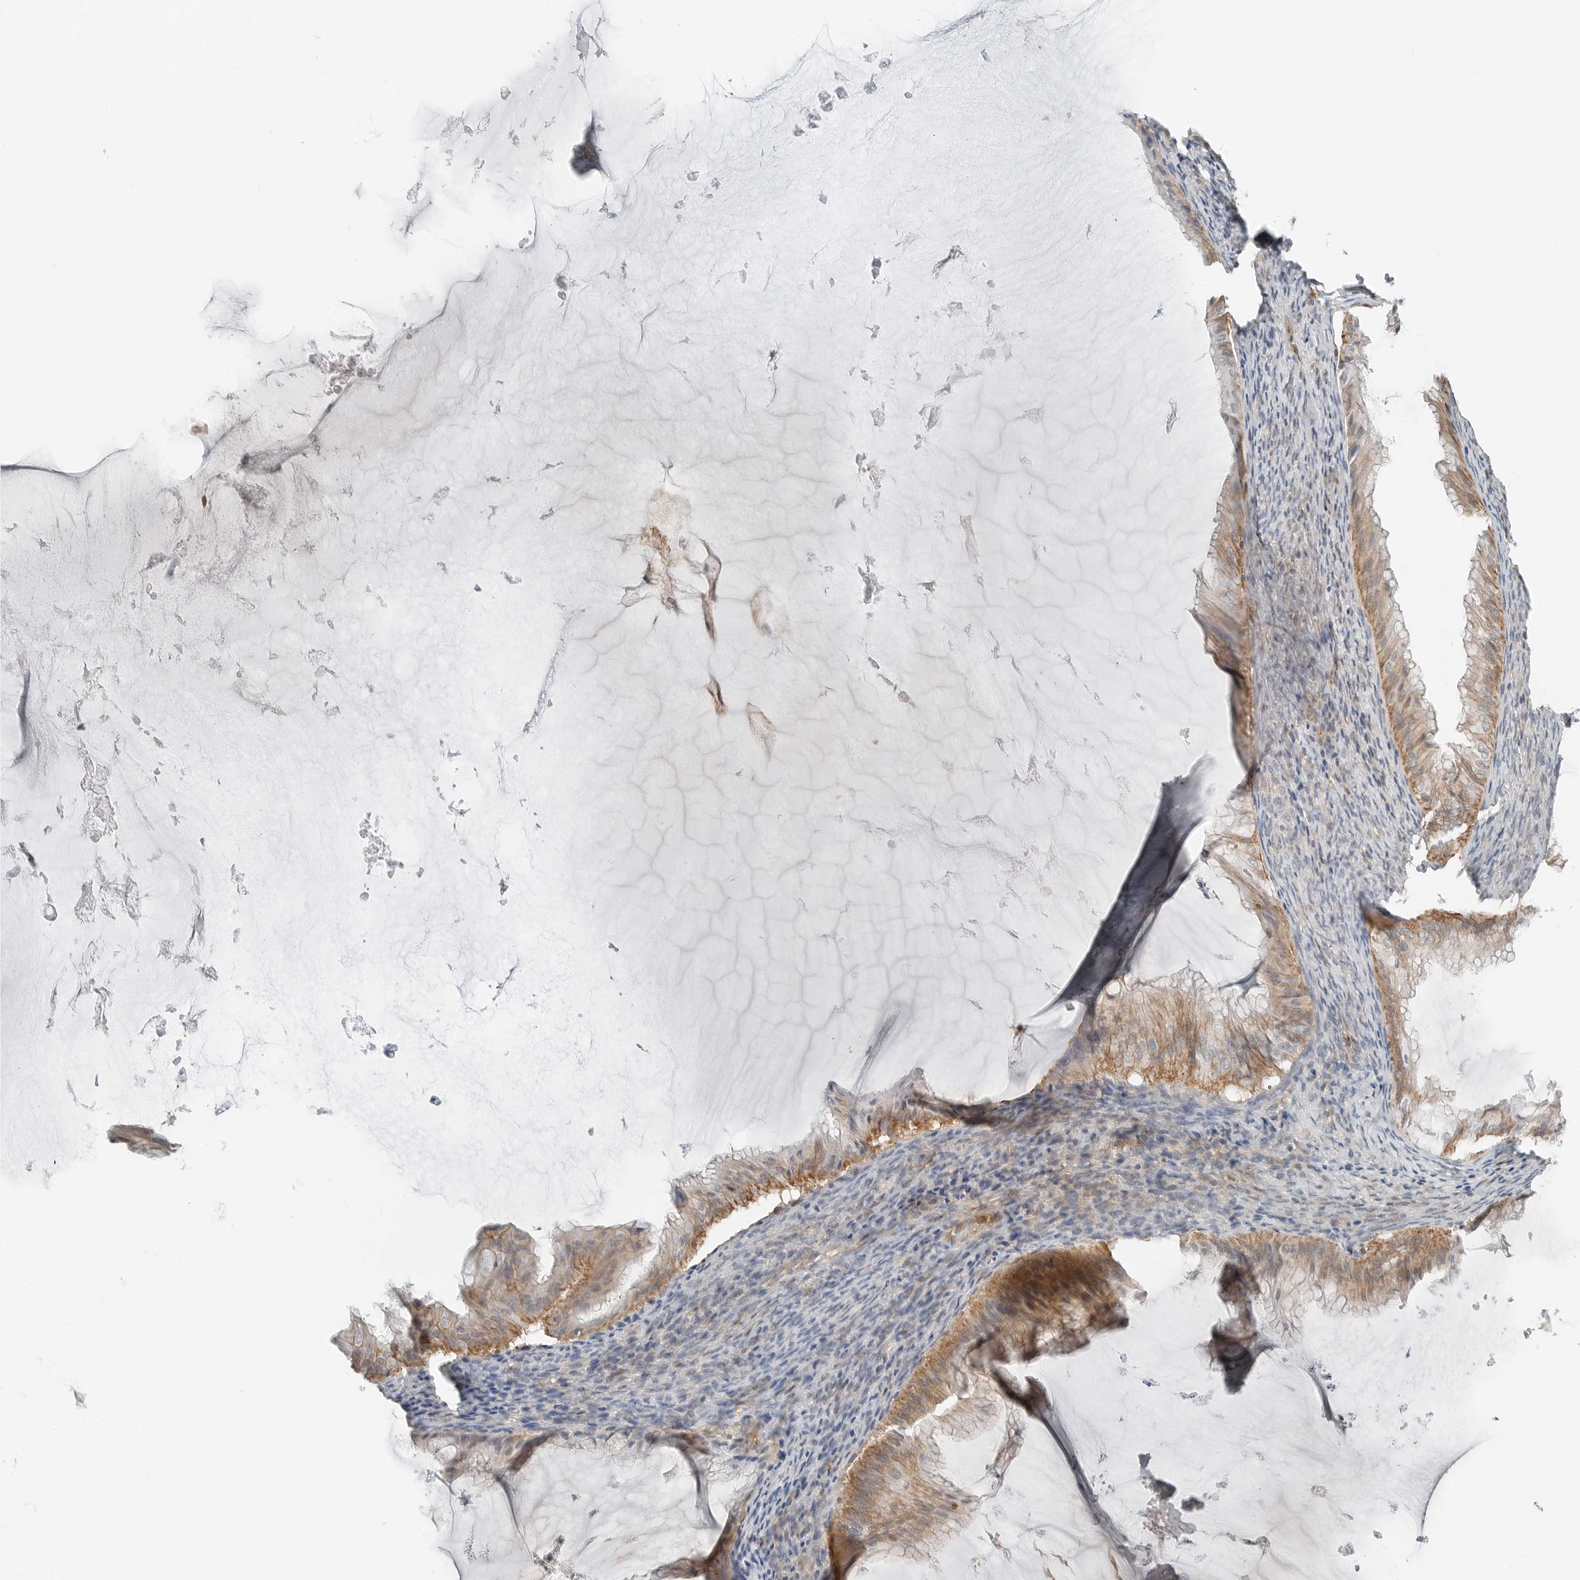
{"staining": {"intensity": "moderate", "quantity": ">75%", "location": "cytoplasmic/membranous"}, "tissue": "ovarian cancer", "cell_type": "Tumor cells", "image_type": "cancer", "snomed": [{"axis": "morphology", "description": "Cystadenocarcinoma, mucinous, NOS"}, {"axis": "topography", "description": "Ovary"}], "caption": "A medium amount of moderate cytoplasmic/membranous staining is present in approximately >75% of tumor cells in ovarian cancer (mucinous cystadenocarcinoma) tissue.", "gene": "LEFTY2", "patient": {"sex": "female", "age": 61}}